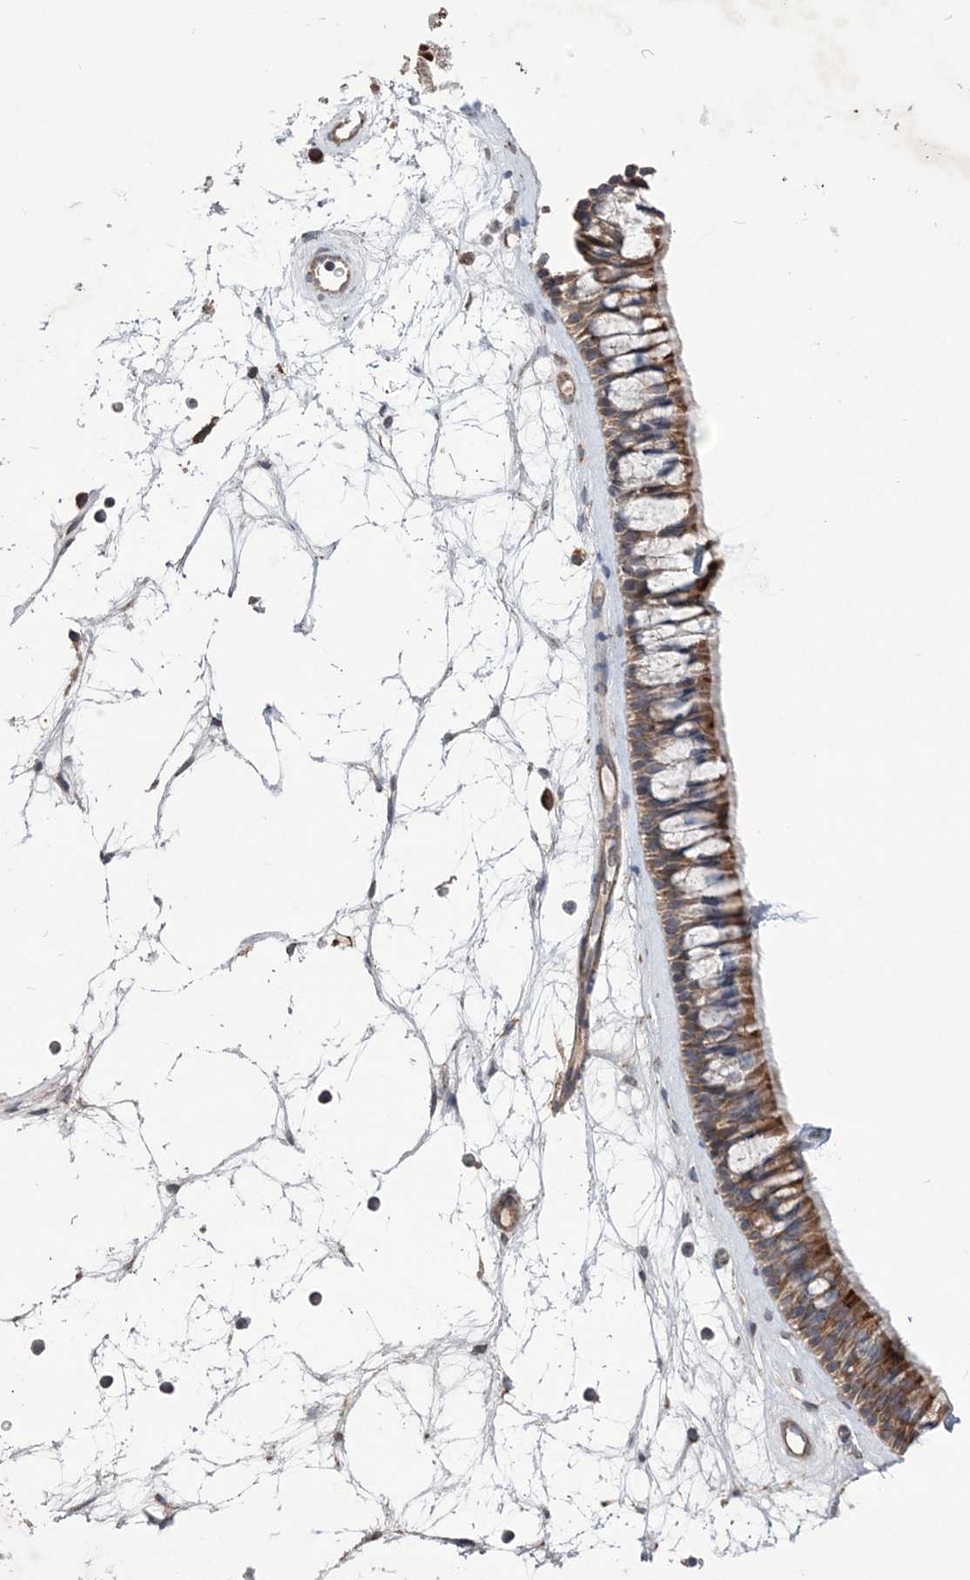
{"staining": {"intensity": "moderate", "quantity": ">75%", "location": "cytoplasmic/membranous"}, "tissue": "nasopharynx", "cell_type": "Respiratory epithelial cells", "image_type": "normal", "snomed": [{"axis": "morphology", "description": "Normal tissue, NOS"}, {"axis": "topography", "description": "Nasopharynx"}], "caption": "The image displays a brown stain indicating the presence of a protein in the cytoplasmic/membranous of respiratory epithelial cells in nasopharynx.", "gene": "MTRF1L", "patient": {"sex": "male", "age": 64}}